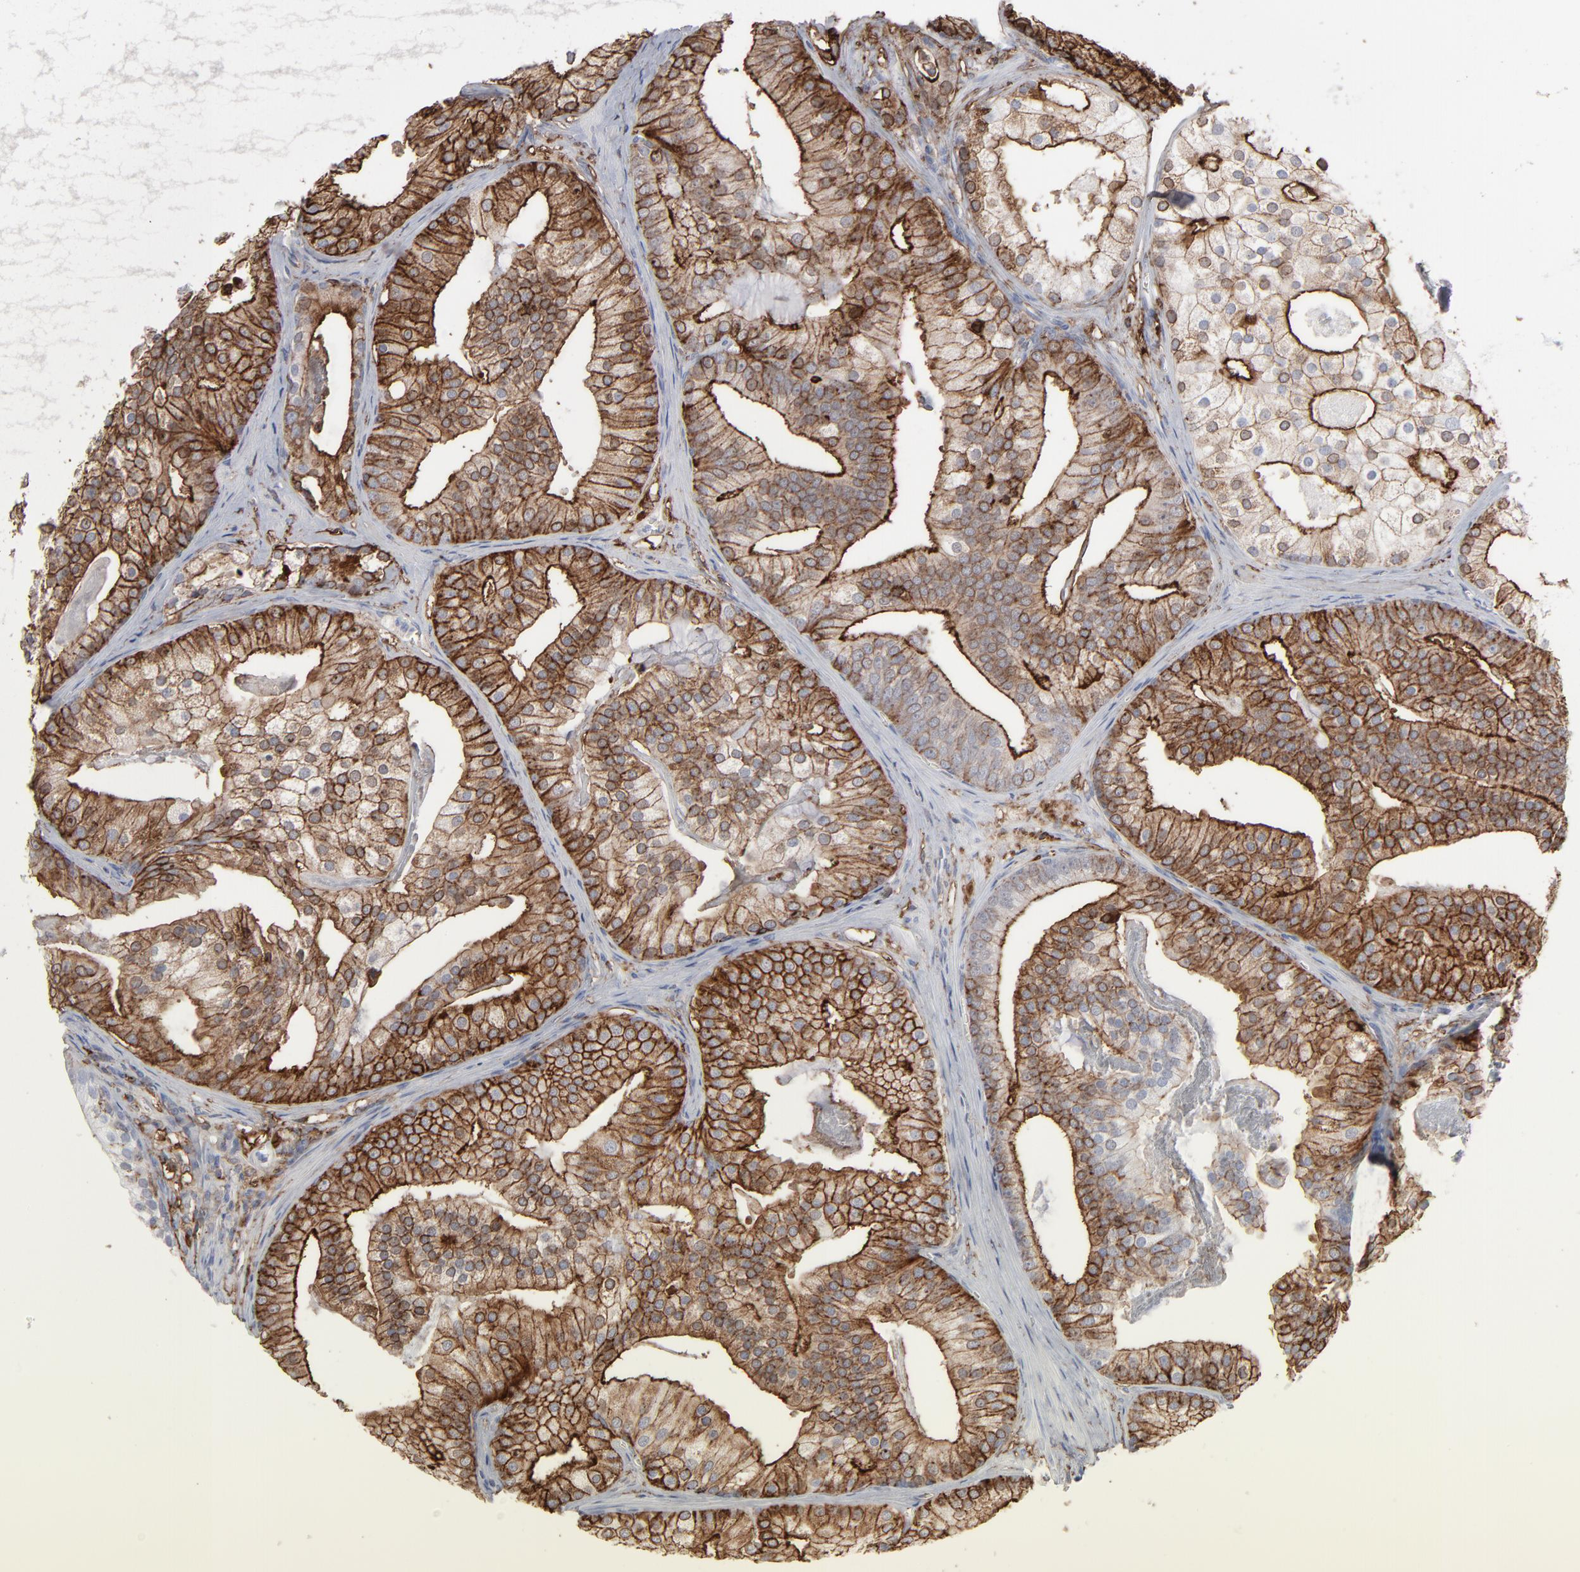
{"staining": {"intensity": "moderate", "quantity": ">75%", "location": "cytoplasmic/membranous"}, "tissue": "prostate cancer", "cell_type": "Tumor cells", "image_type": "cancer", "snomed": [{"axis": "morphology", "description": "Adenocarcinoma, Low grade"}, {"axis": "topography", "description": "Prostate"}], "caption": "A high-resolution histopathology image shows immunohistochemistry (IHC) staining of adenocarcinoma (low-grade) (prostate), which demonstrates moderate cytoplasmic/membranous expression in approximately >75% of tumor cells. The staining was performed using DAB (3,3'-diaminobenzidine), with brown indicating positive protein expression. Nuclei are stained blue with hematoxylin.", "gene": "ANXA5", "patient": {"sex": "male", "age": 58}}